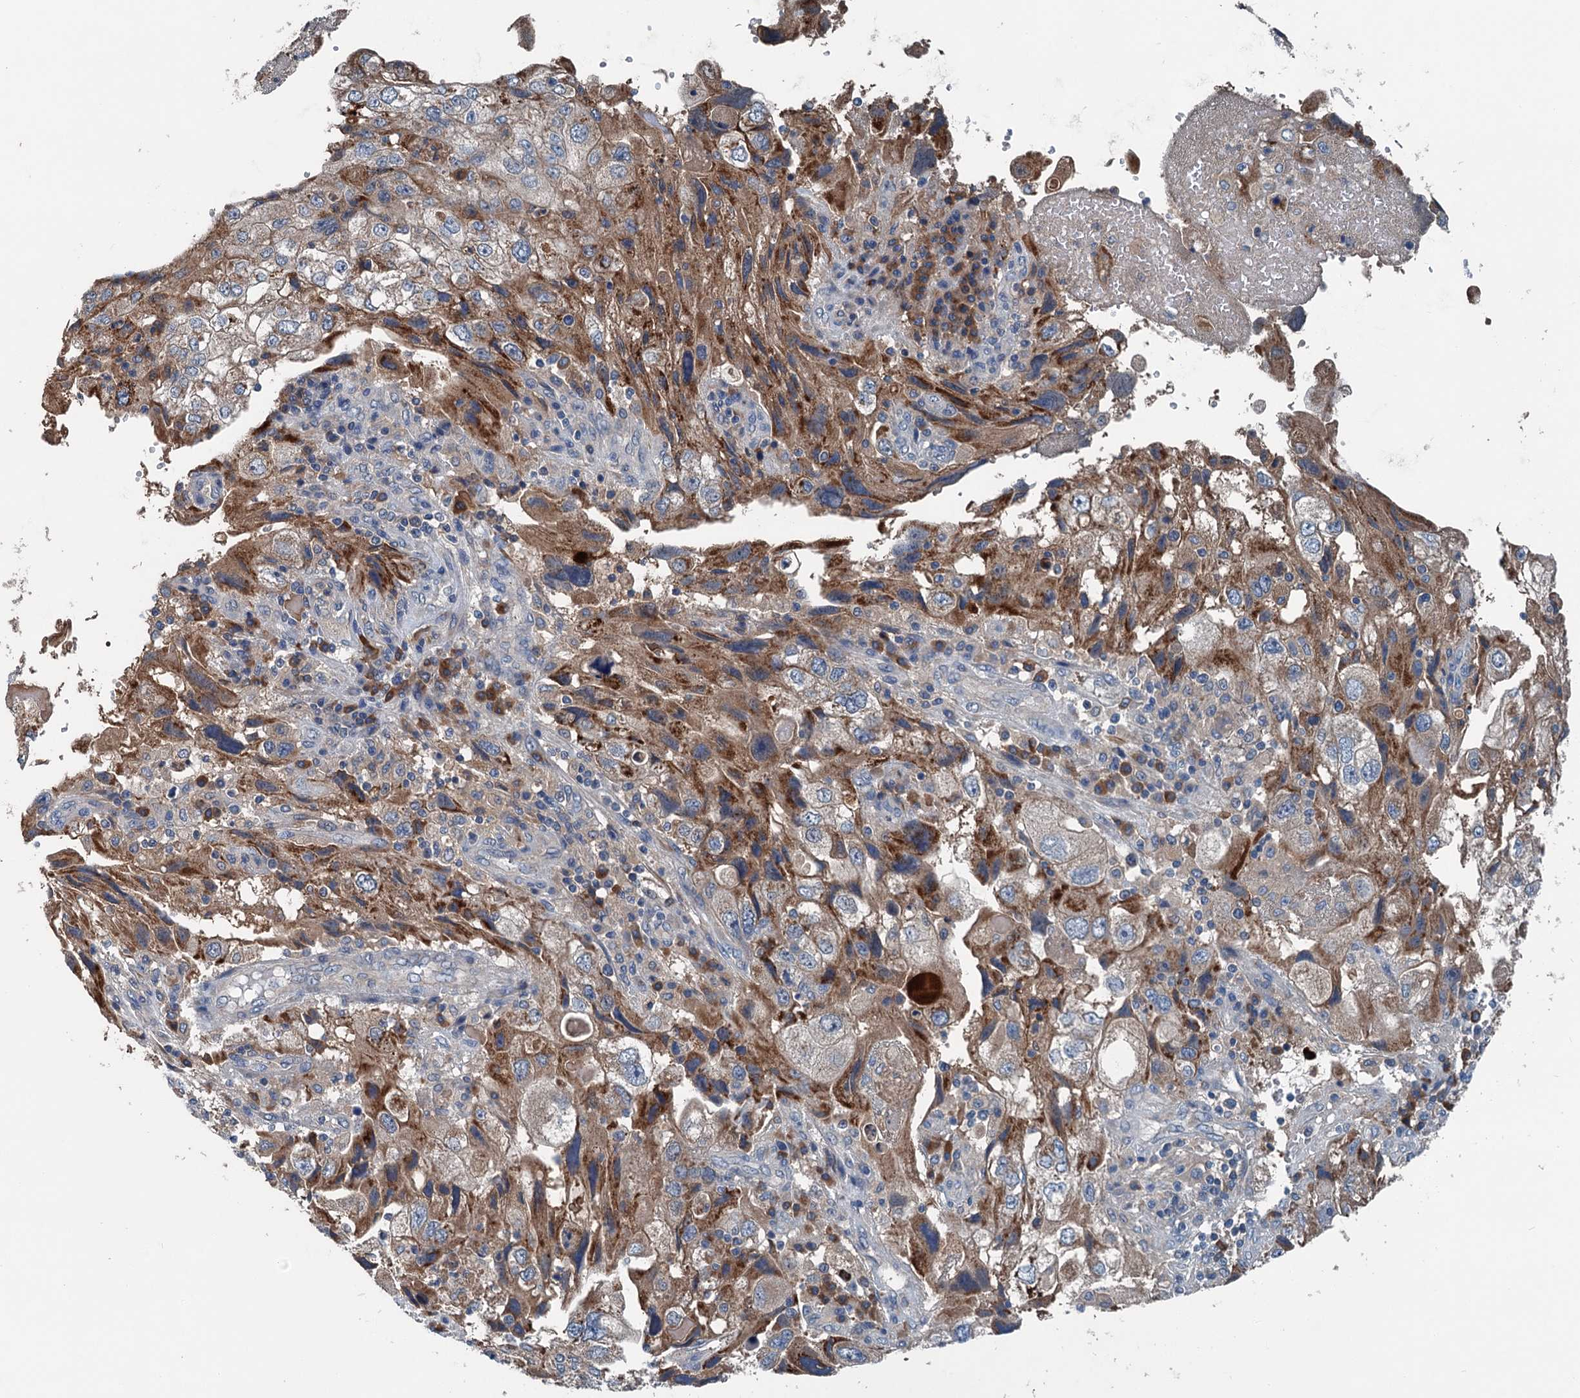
{"staining": {"intensity": "moderate", "quantity": "25%-75%", "location": "cytoplasmic/membranous"}, "tissue": "endometrial cancer", "cell_type": "Tumor cells", "image_type": "cancer", "snomed": [{"axis": "morphology", "description": "Adenocarcinoma, NOS"}, {"axis": "topography", "description": "Endometrium"}], "caption": "Immunohistochemical staining of endometrial cancer (adenocarcinoma) demonstrates medium levels of moderate cytoplasmic/membranous staining in about 25%-75% of tumor cells. The protein is stained brown, and the nuclei are stained in blue (DAB IHC with brightfield microscopy, high magnification).", "gene": "PDSS1", "patient": {"sex": "female", "age": 49}}